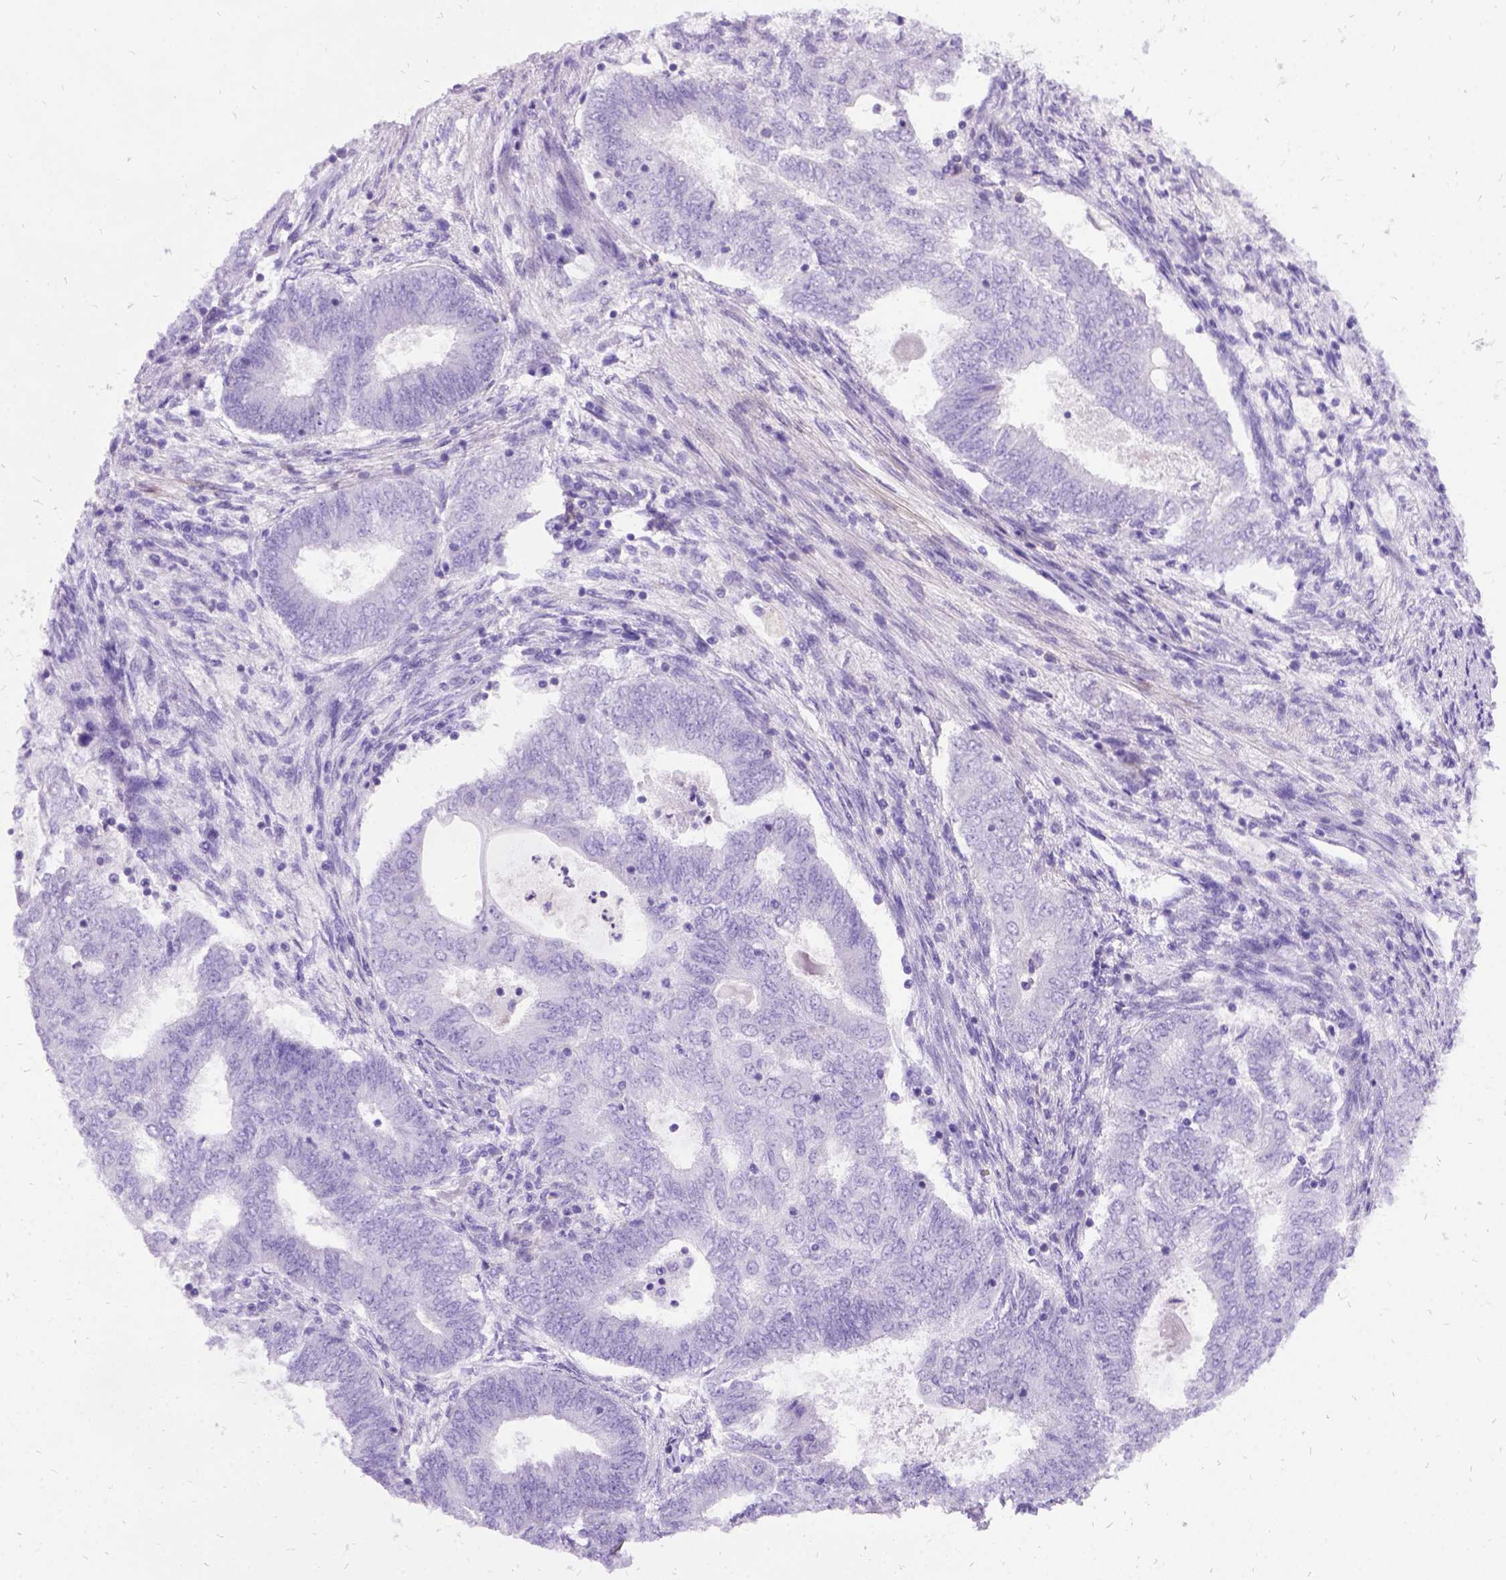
{"staining": {"intensity": "negative", "quantity": "none", "location": "none"}, "tissue": "endometrial cancer", "cell_type": "Tumor cells", "image_type": "cancer", "snomed": [{"axis": "morphology", "description": "Adenocarcinoma, NOS"}, {"axis": "topography", "description": "Endometrium"}], "caption": "High power microscopy histopathology image of an immunohistochemistry (IHC) histopathology image of endometrial cancer, revealing no significant expression in tumor cells.", "gene": "PRG2", "patient": {"sex": "female", "age": 62}}